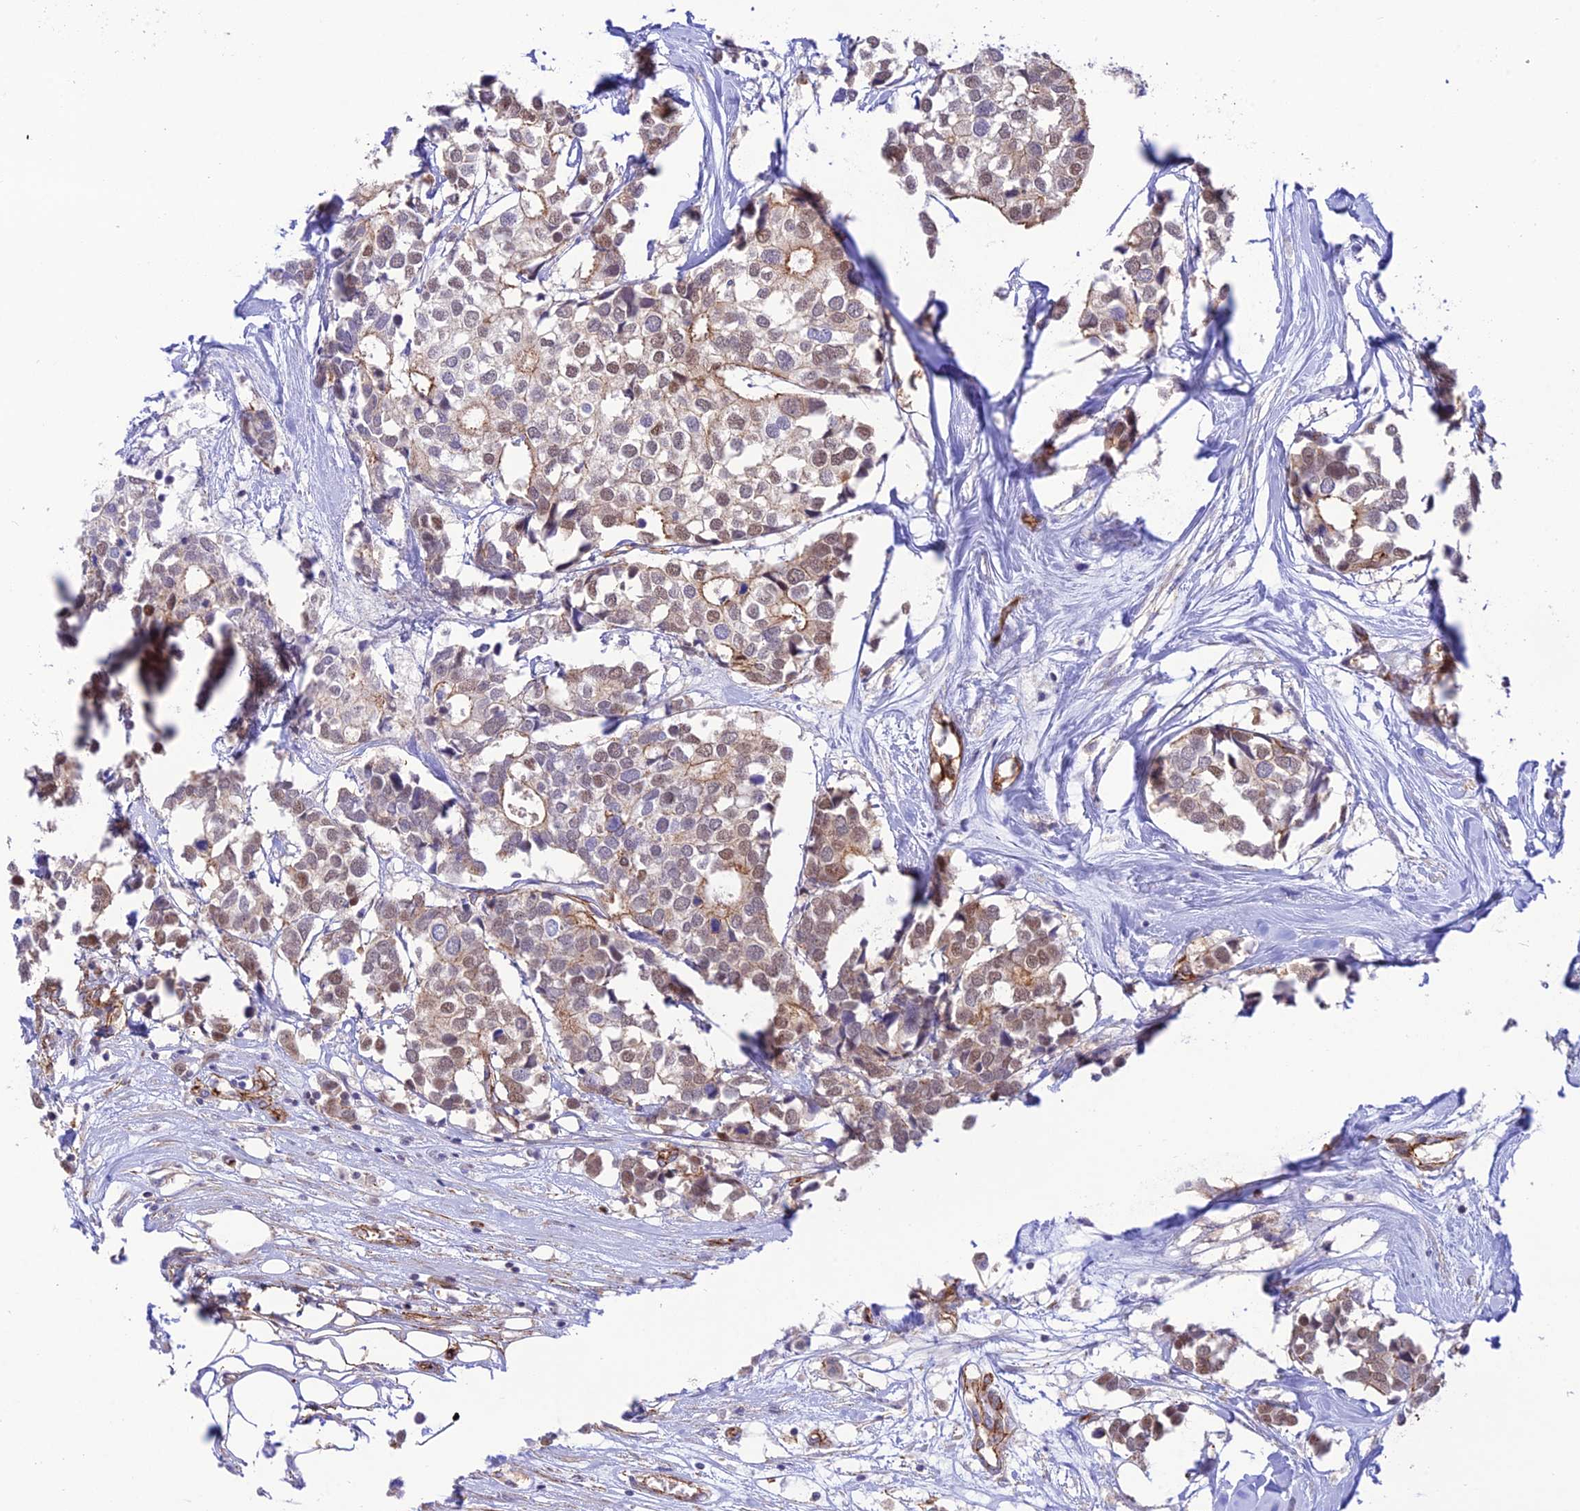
{"staining": {"intensity": "moderate", "quantity": "<25%", "location": "cytoplasmic/membranous,nuclear"}, "tissue": "breast cancer", "cell_type": "Tumor cells", "image_type": "cancer", "snomed": [{"axis": "morphology", "description": "Duct carcinoma"}, {"axis": "topography", "description": "Breast"}], "caption": "Protein analysis of breast cancer (intraductal carcinoma) tissue shows moderate cytoplasmic/membranous and nuclear positivity in about <25% of tumor cells.", "gene": "YPEL5", "patient": {"sex": "female", "age": 83}}